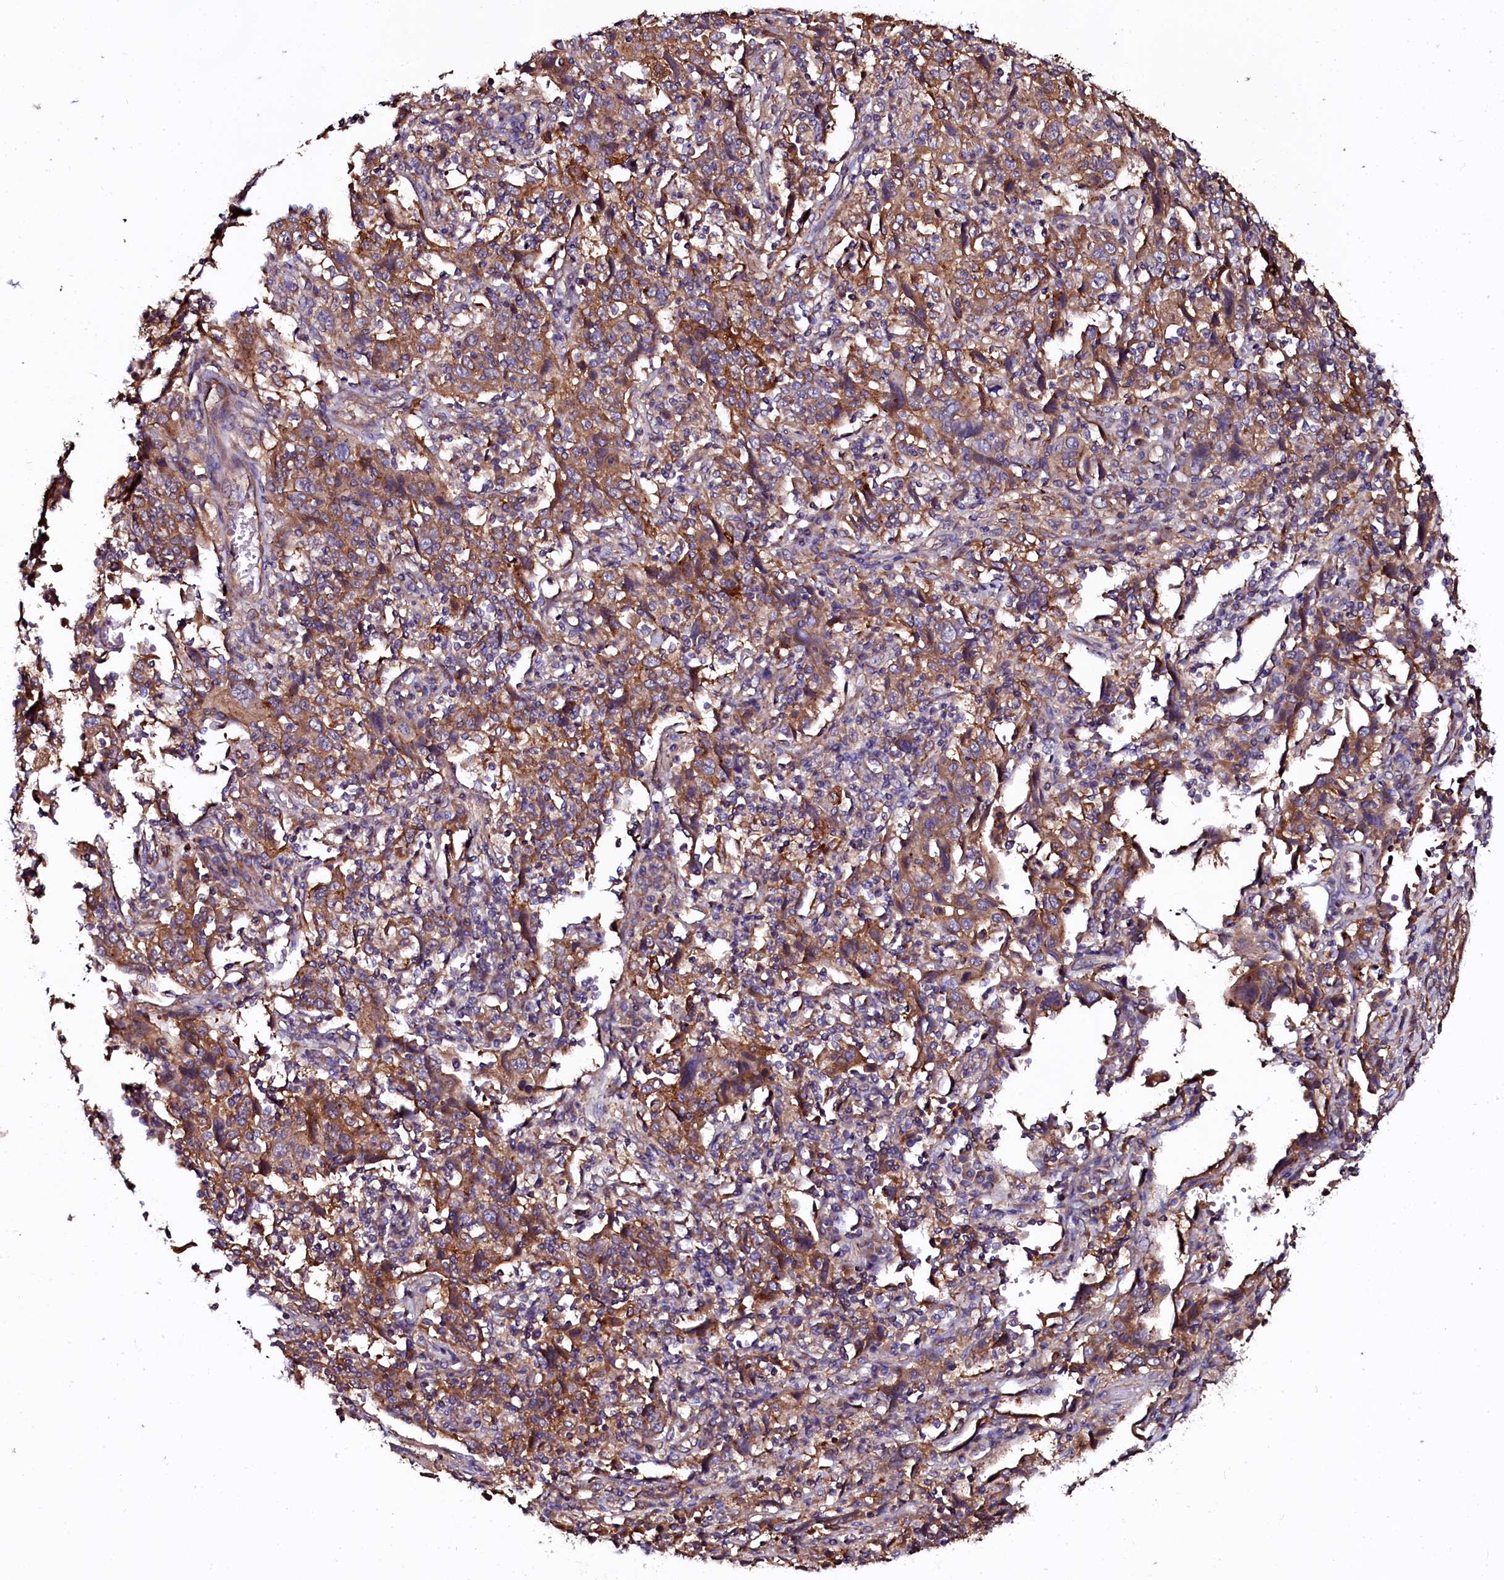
{"staining": {"intensity": "moderate", "quantity": ">75%", "location": "cytoplasmic/membranous"}, "tissue": "cervical cancer", "cell_type": "Tumor cells", "image_type": "cancer", "snomed": [{"axis": "morphology", "description": "Squamous cell carcinoma, NOS"}, {"axis": "topography", "description": "Cervix"}], "caption": "Brown immunohistochemical staining in cervical cancer demonstrates moderate cytoplasmic/membranous positivity in about >75% of tumor cells.", "gene": "APPL2", "patient": {"sex": "female", "age": 46}}